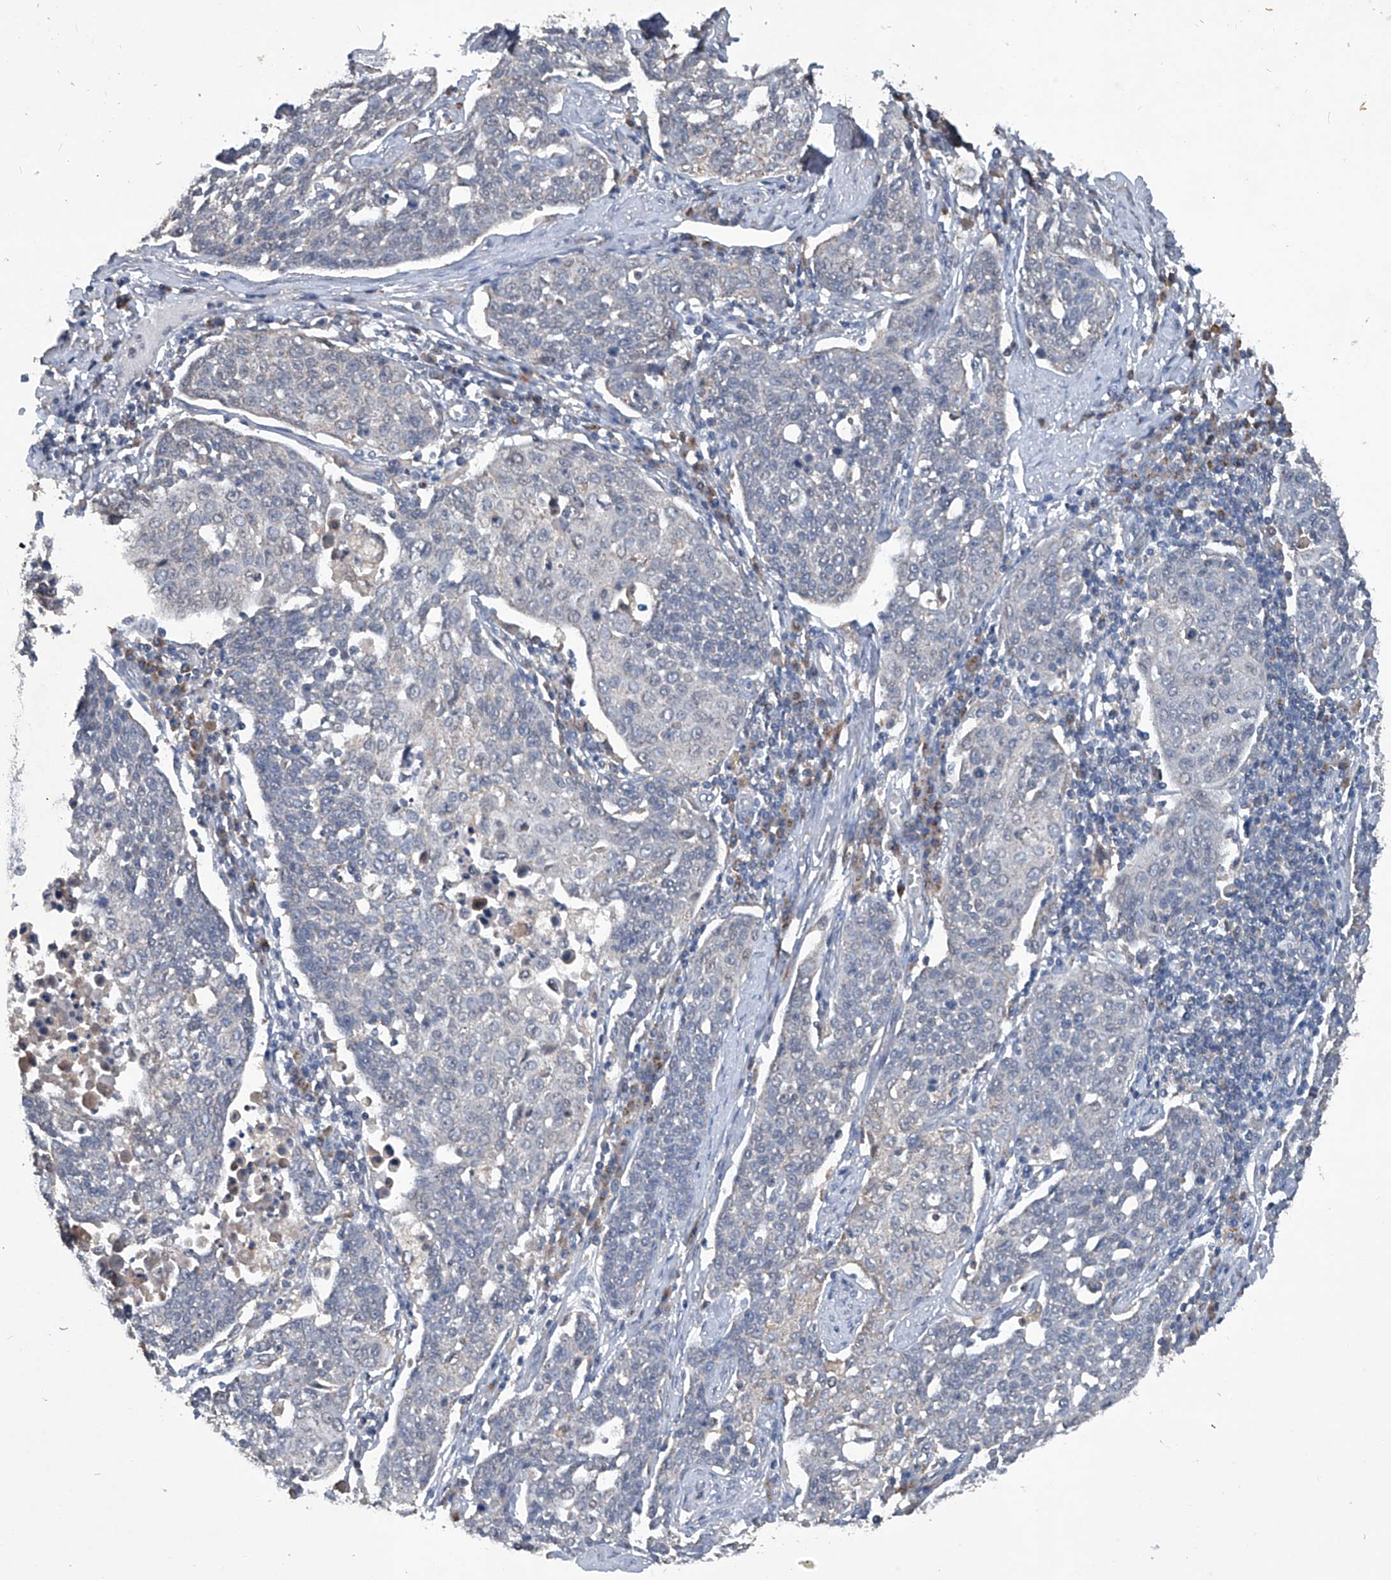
{"staining": {"intensity": "negative", "quantity": "none", "location": "none"}, "tissue": "cervical cancer", "cell_type": "Tumor cells", "image_type": "cancer", "snomed": [{"axis": "morphology", "description": "Squamous cell carcinoma, NOS"}, {"axis": "topography", "description": "Cervix"}], "caption": "Protein analysis of cervical cancer demonstrates no significant positivity in tumor cells.", "gene": "PCSK5", "patient": {"sex": "female", "age": 34}}